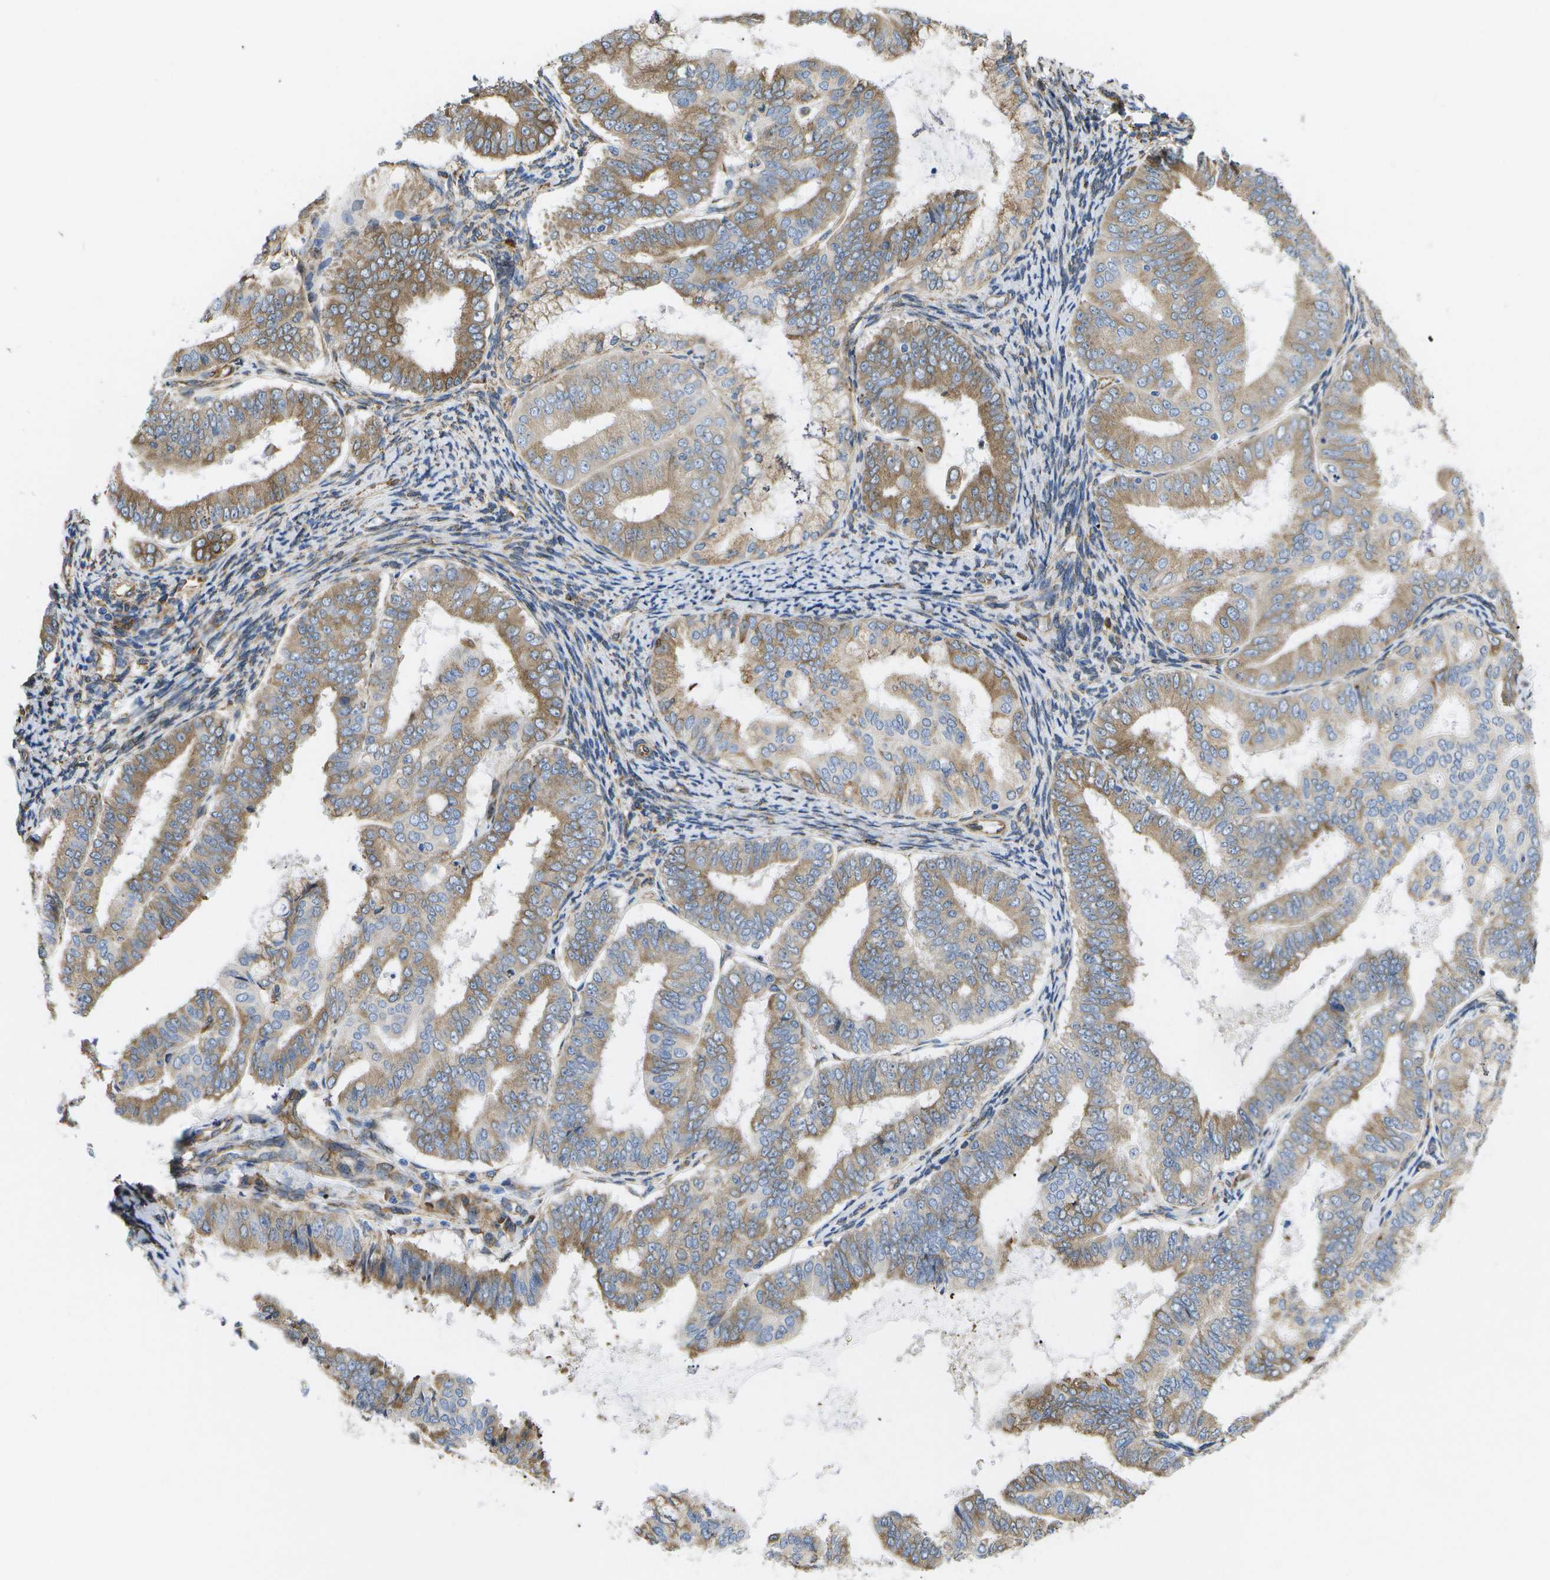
{"staining": {"intensity": "moderate", "quantity": ">75%", "location": "cytoplasmic/membranous"}, "tissue": "endometrial cancer", "cell_type": "Tumor cells", "image_type": "cancer", "snomed": [{"axis": "morphology", "description": "Adenocarcinoma, NOS"}, {"axis": "topography", "description": "Endometrium"}], "caption": "A brown stain highlights moderate cytoplasmic/membranous positivity of a protein in endometrial cancer tumor cells. (DAB IHC with brightfield microscopy, high magnification).", "gene": "ZDHHC17", "patient": {"sex": "female", "age": 63}}